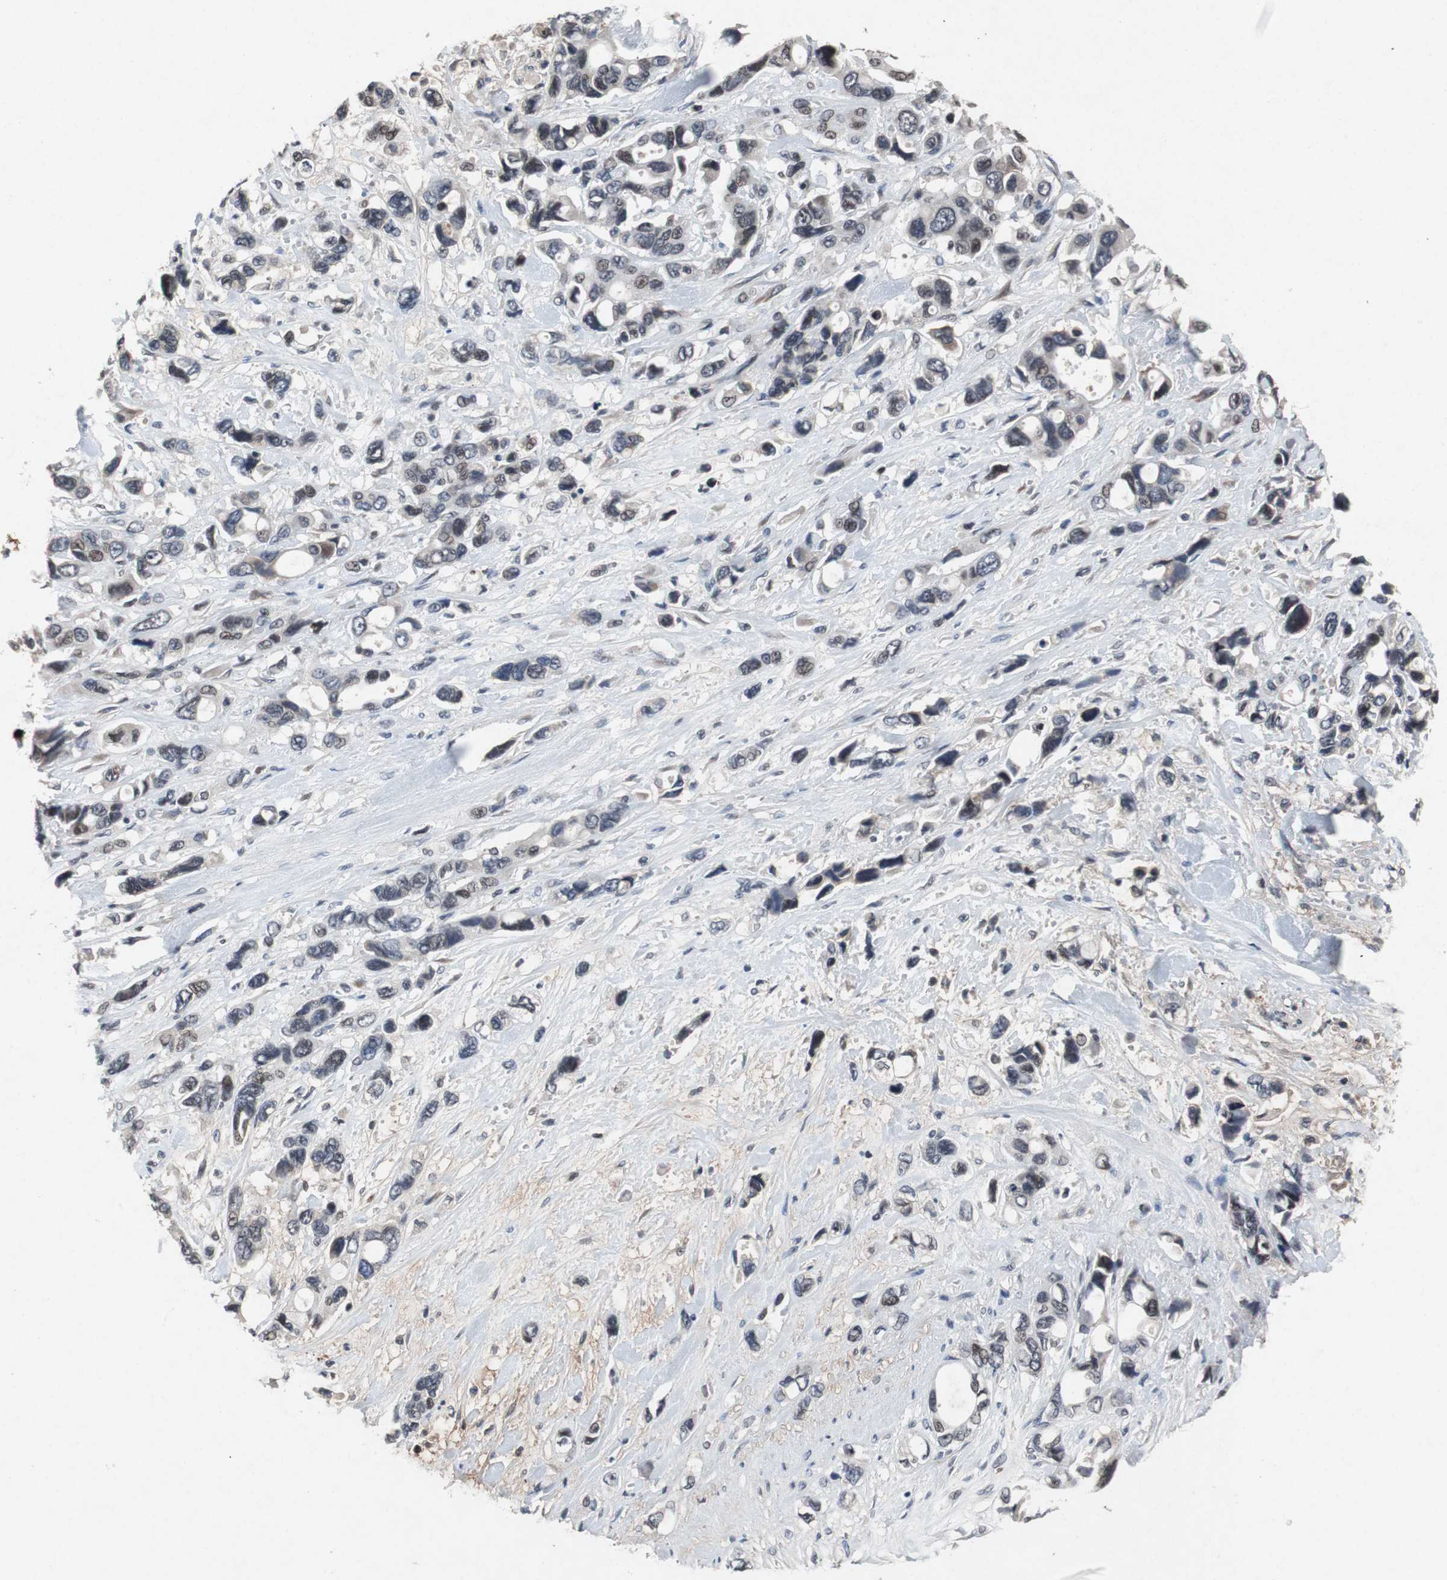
{"staining": {"intensity": "weak", "quantity": "<25%", "location": "nuclear"}, "tissue": "pancreatic cancer", "cell_type": "Tumor cells", "image_type": "cancer", "snomed": [{"axis": "morphology", "description": "Adenocarcinoma, NOS"}, {"axis": "topography", "description": "Pancreas"}], "caption": "High power microscopy photomicrograph of an immunohistochemistry (IHC) histopathology image of pancreatic cancer, revealing no significant staining in tumor cells. The staining is performed using DAB brown chromogen with nuclei counter-stained in using hematoxylin.", "gene": "TP63", "patient": {"sex": "male", "age": 46}}